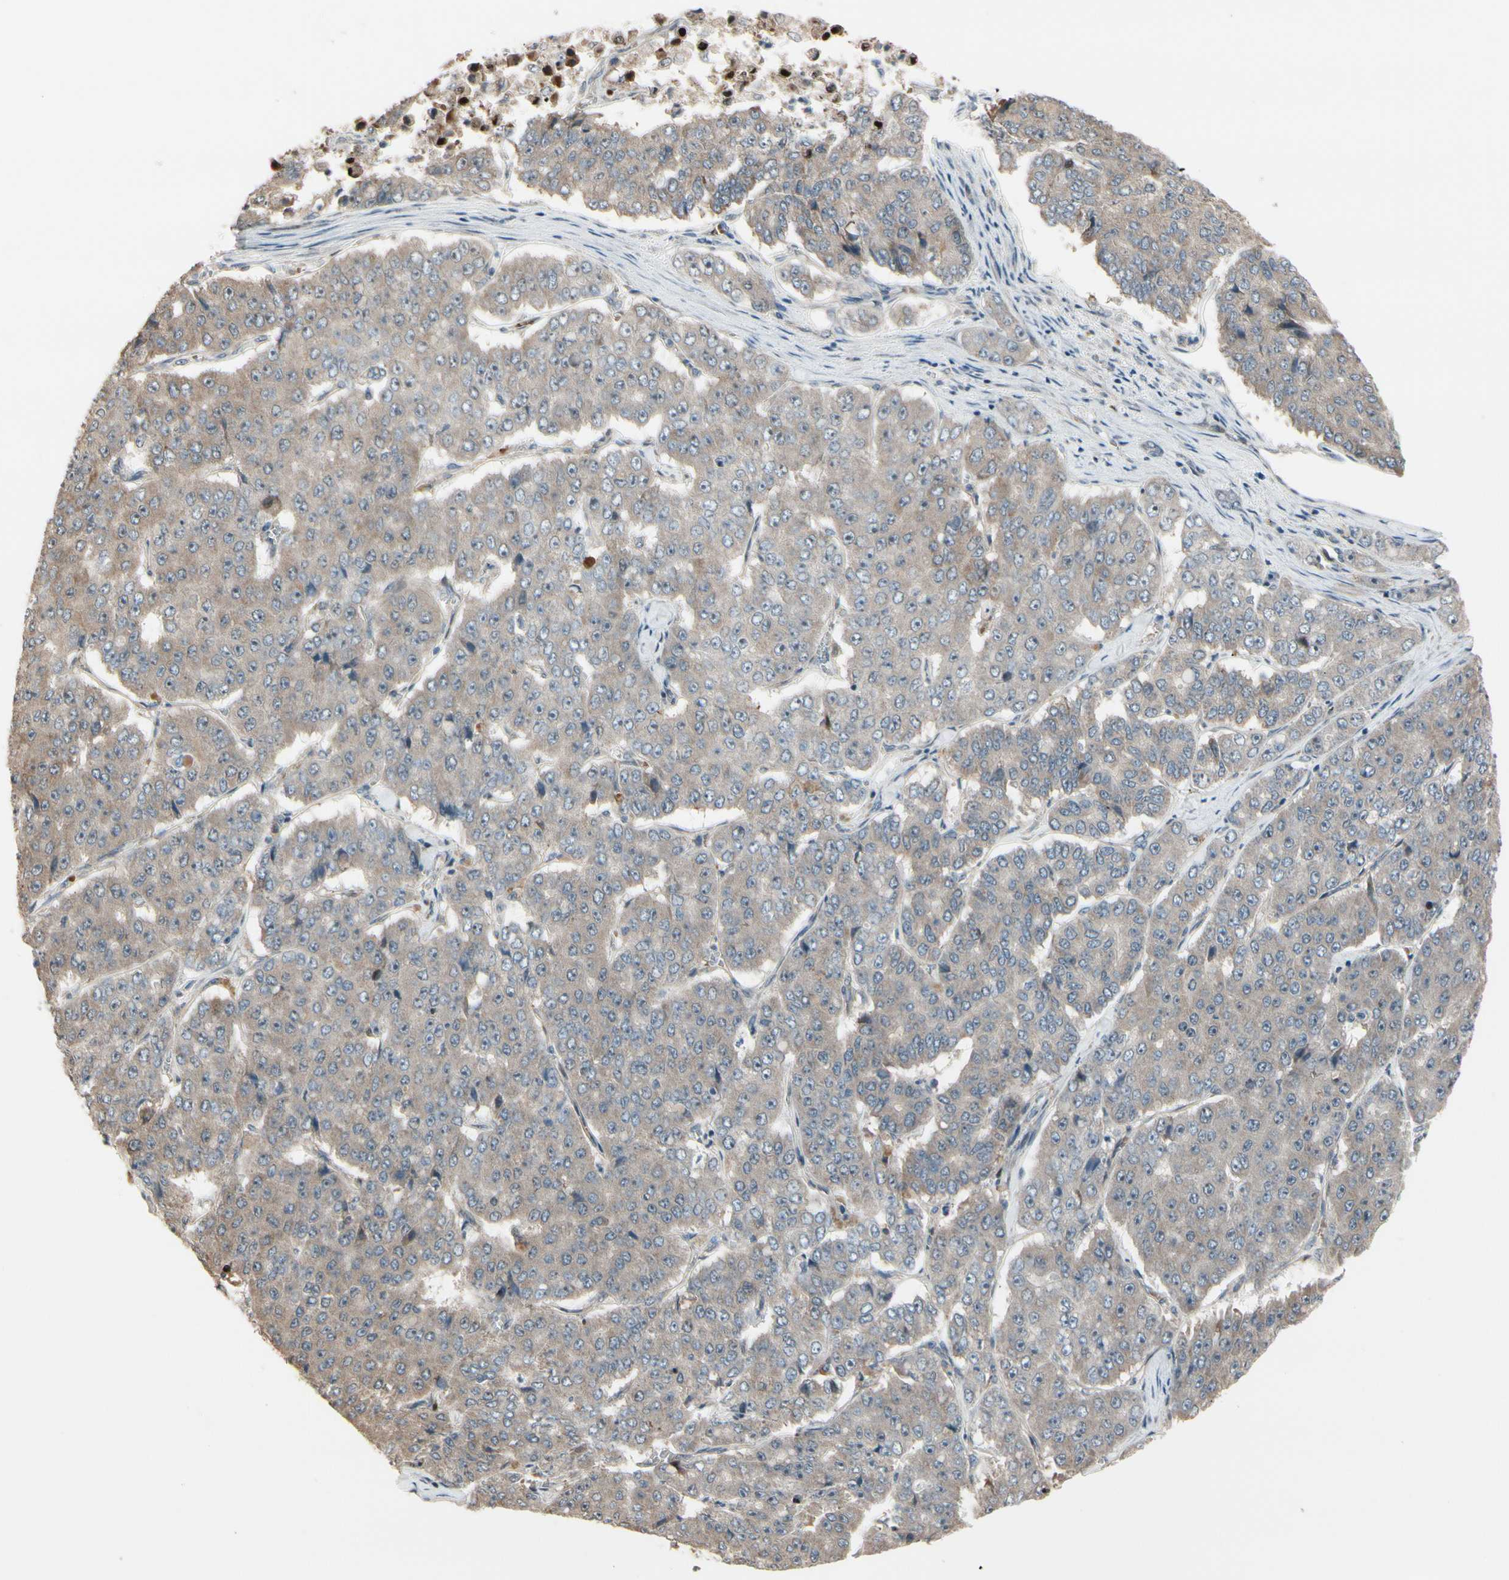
{"staining": {"intensity": "weak", "quantity": ">75%", "location": "cytoplasmic/membranous"}, "tissue": "pancreatic cancer", "cell_type": "Tumor cells", "image_type": "cancer", "snomed": [{"axis": "morphology", "description": "Adenocarcinoma, NOS"}, {"axis": "topography", "description": "Pancreas"}], "caption": "The image displays staining of pancreatic adenocarcinoma, revealing weak cytoplasmic/membranous protein expression (brown color) within tumor cells.", "gene": "SNX29", "patient": {"sex": "male", "age": 50}}